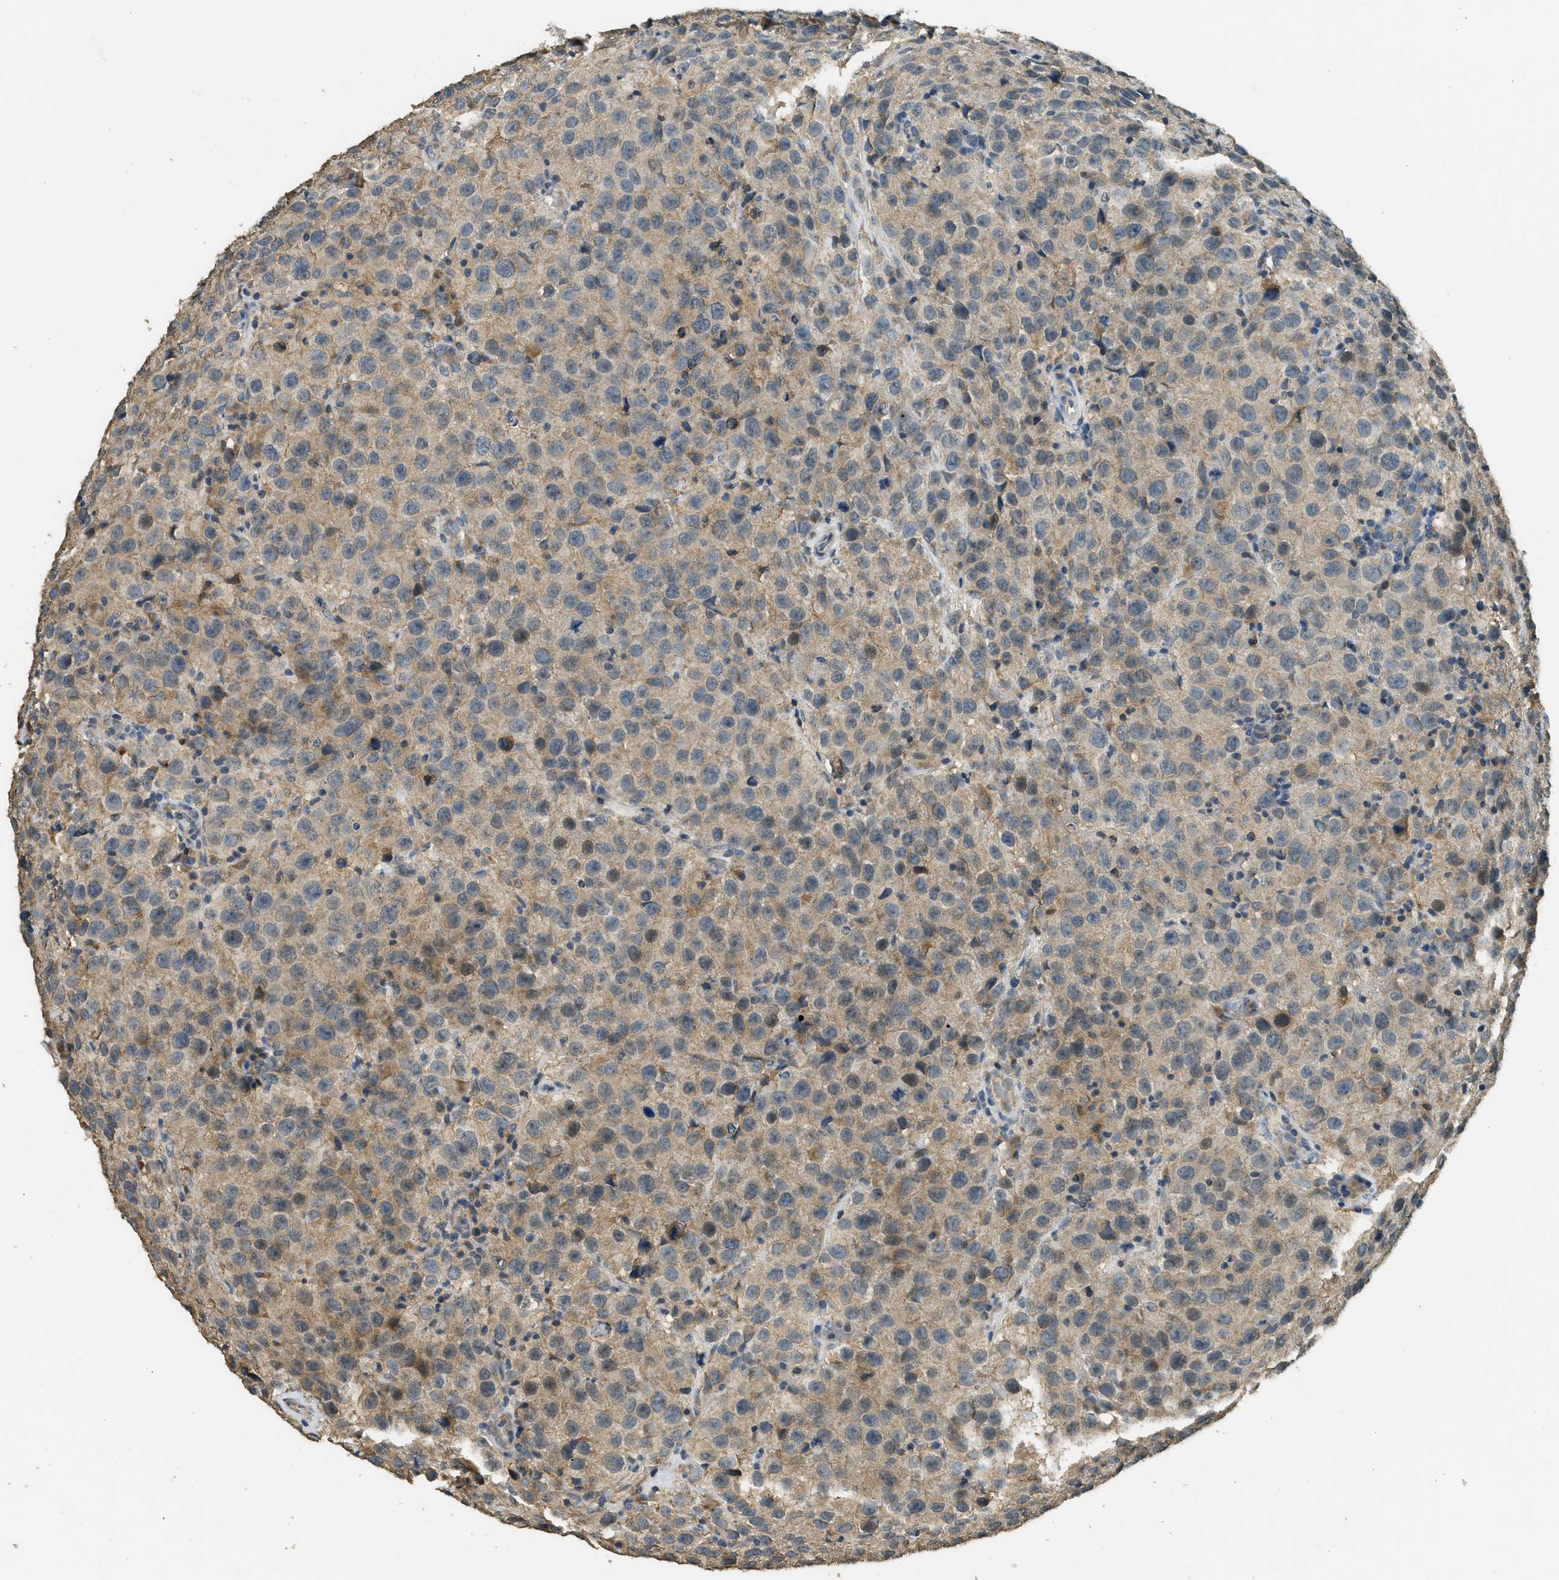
{"staining": {"intensity": "moderate", "quantity": ">75%", "location": "cytoplasmic/membranous"}, "tissue": "testis cancer", "cell_type": "Tumor cells", "image_type": "cancer", "snomed": [{"axis": "morphology", "description": "Seminoma, NOS"}, {"axis": "topography", "description": "Testis"}], "caption": "The micrograph reveals a brown stain indicating the presence of a protein in the cytoplasmic/membranous of tumor cells in seminoma (testis).", "gene": "CD276", "patient": {"sex": "male", "age": 52}}